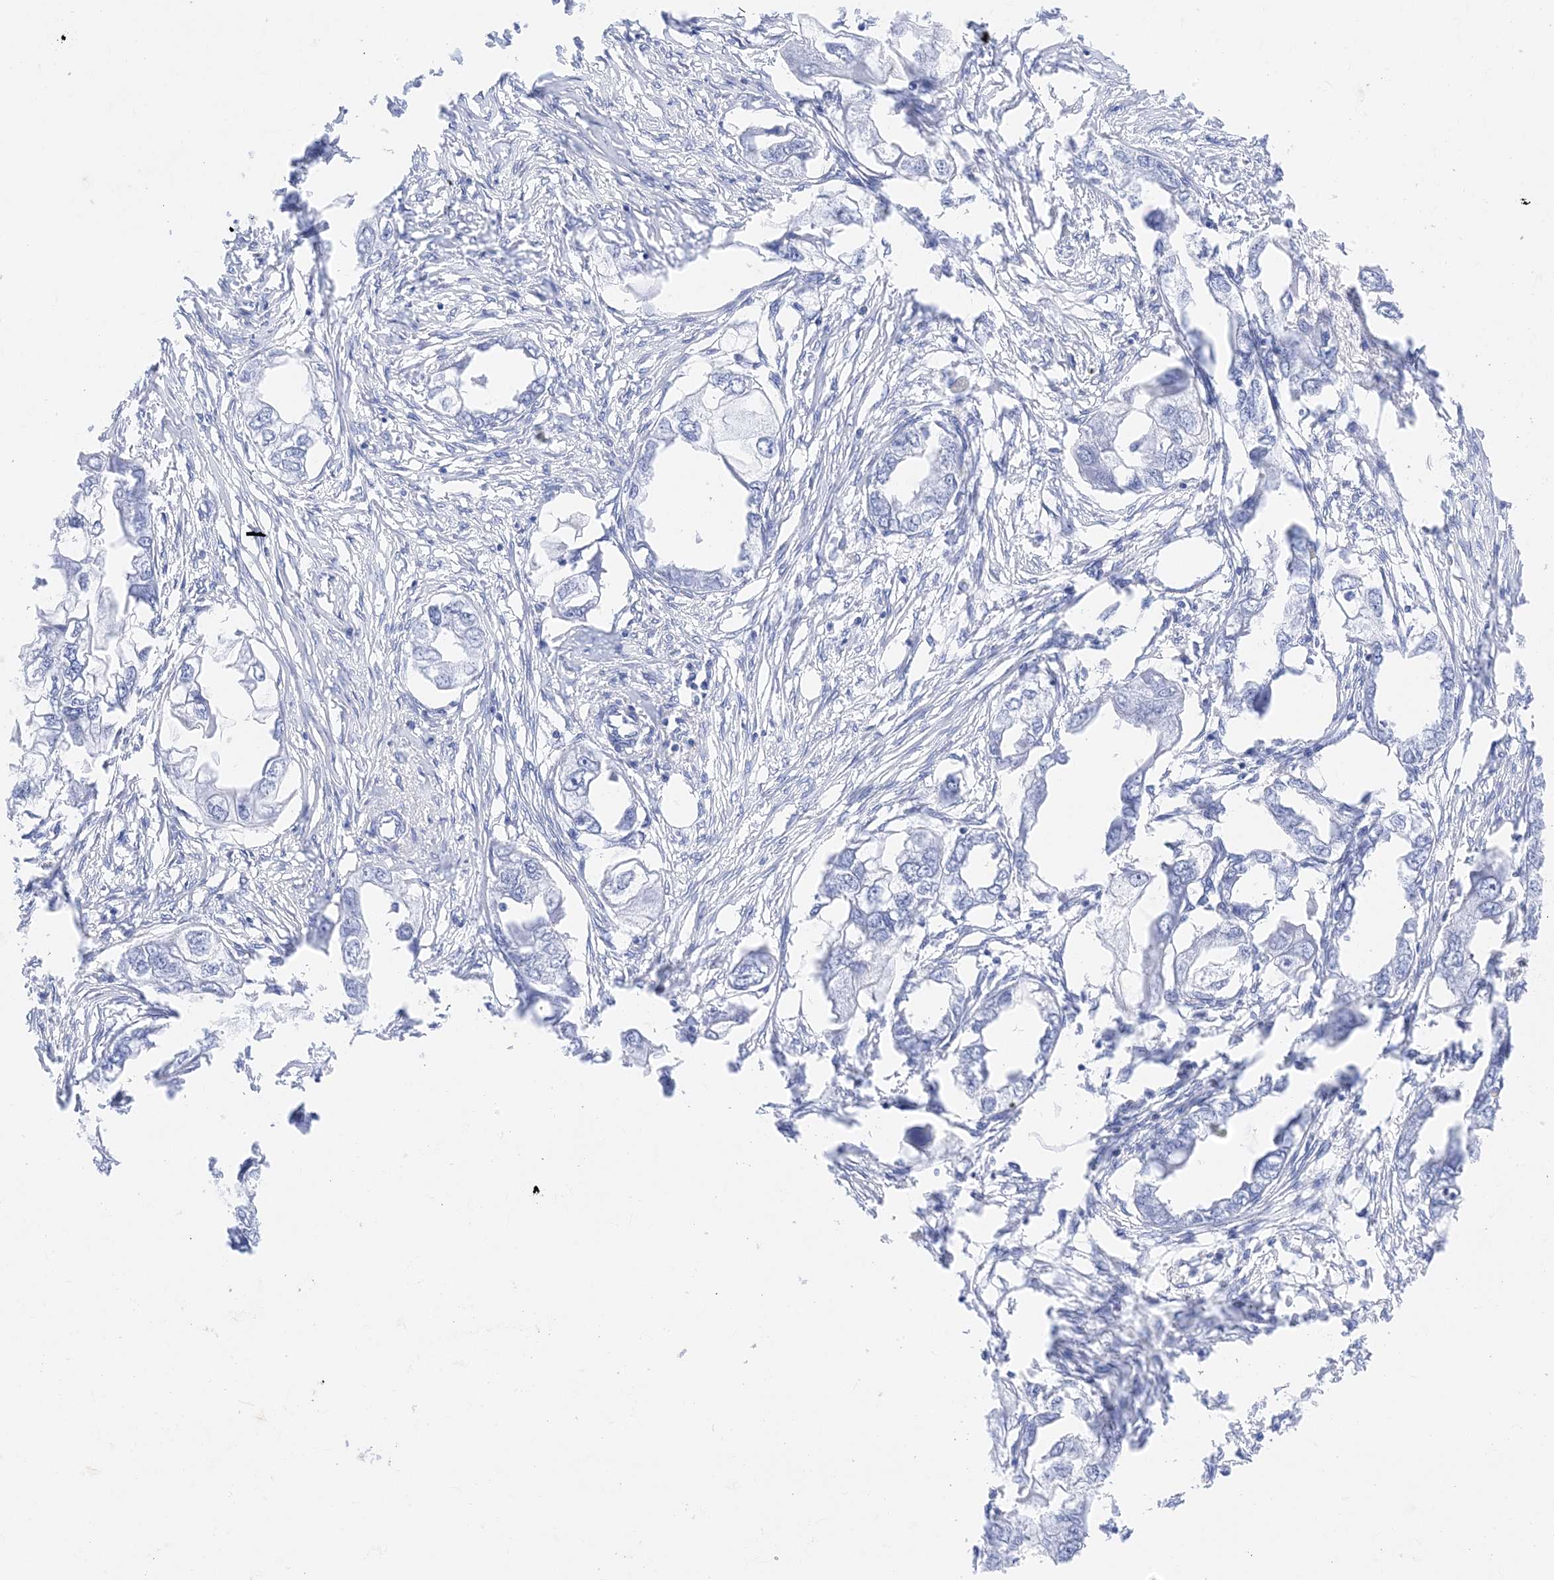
{"staining": {"intensity": "negative", "quantity": "none", "location": "none"}, "tissue": "endometrial cancer", "cell_type": "Tumor cells", "image_type": "cancer", "snomed": [{"axis": "morphology", "description": "Adenocarcinoma, NOS"}, {"axis": "morphology", "description": "Adenocarcinoma, metastatic, NOS"}, {"axis": "topography", "description": "Adipose tissue"}, {"axis": "topography", "description": "Endometrium"}], "caption": "DAB (3,3'-diaminobenzidine) immunohistochemical staining of human endometrial cancer exhibits no significant expression in tumor cells. (DAB immunohistochemistry (IHC) with hematoxylin counter stain).", "gene": "MUC17", "patient": {"sex": "female", "age": 67}}